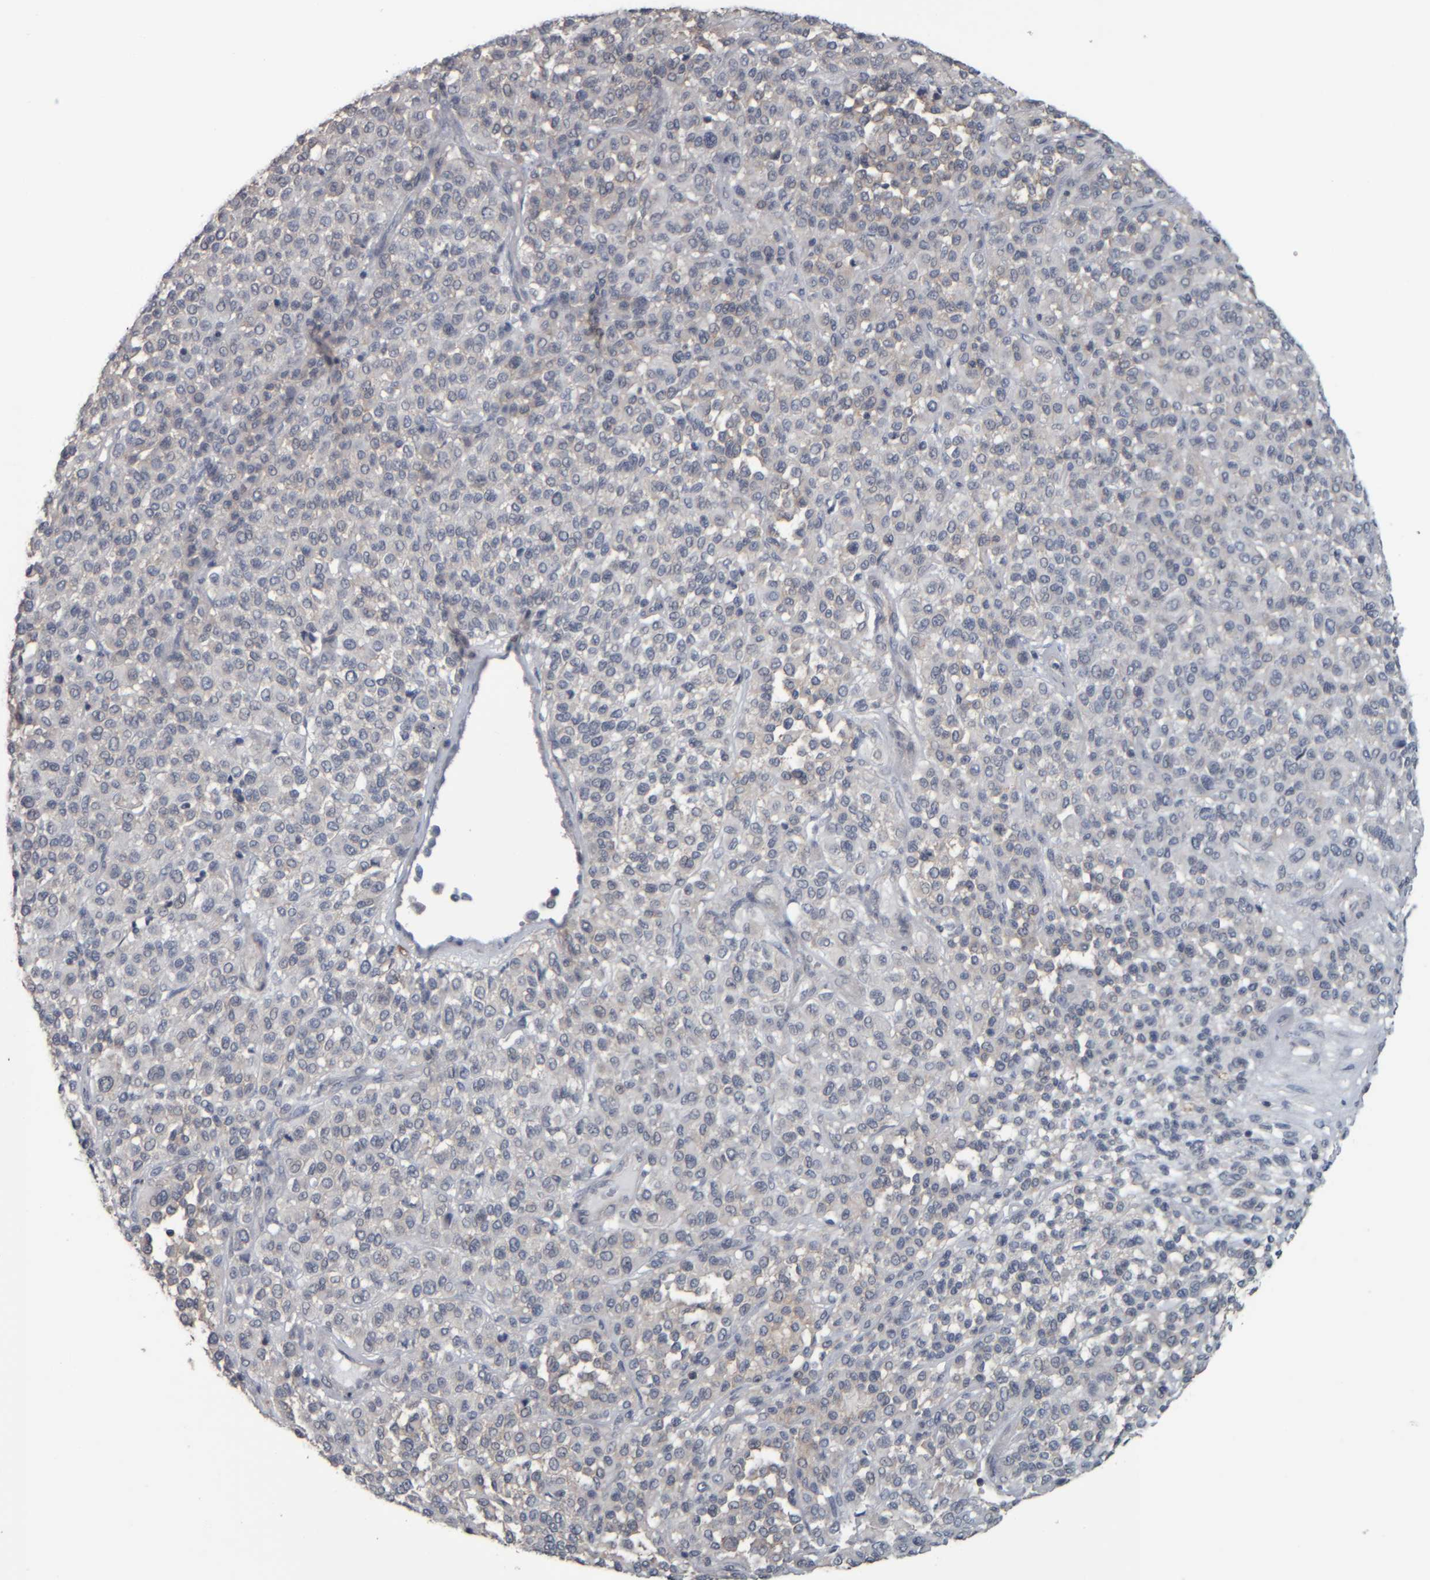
{"staining": {"intensity": "negative", "quantity": "none", "location": "none"}, "tissue": "melanoma", "cell_type": "Tumor cells", "image_type": "cancer", "snomed": [{"axis": "morphology", "description": "Malignant melanoma, Metastatic site"}, {"axis": "topography", "description": "Pancreas"}], "caption": "Protein analysis of melanoma reveals no significant staining in tumor cells.", "gene": "CAVIN4", "patient": {"sex": "female", "age": 30}}